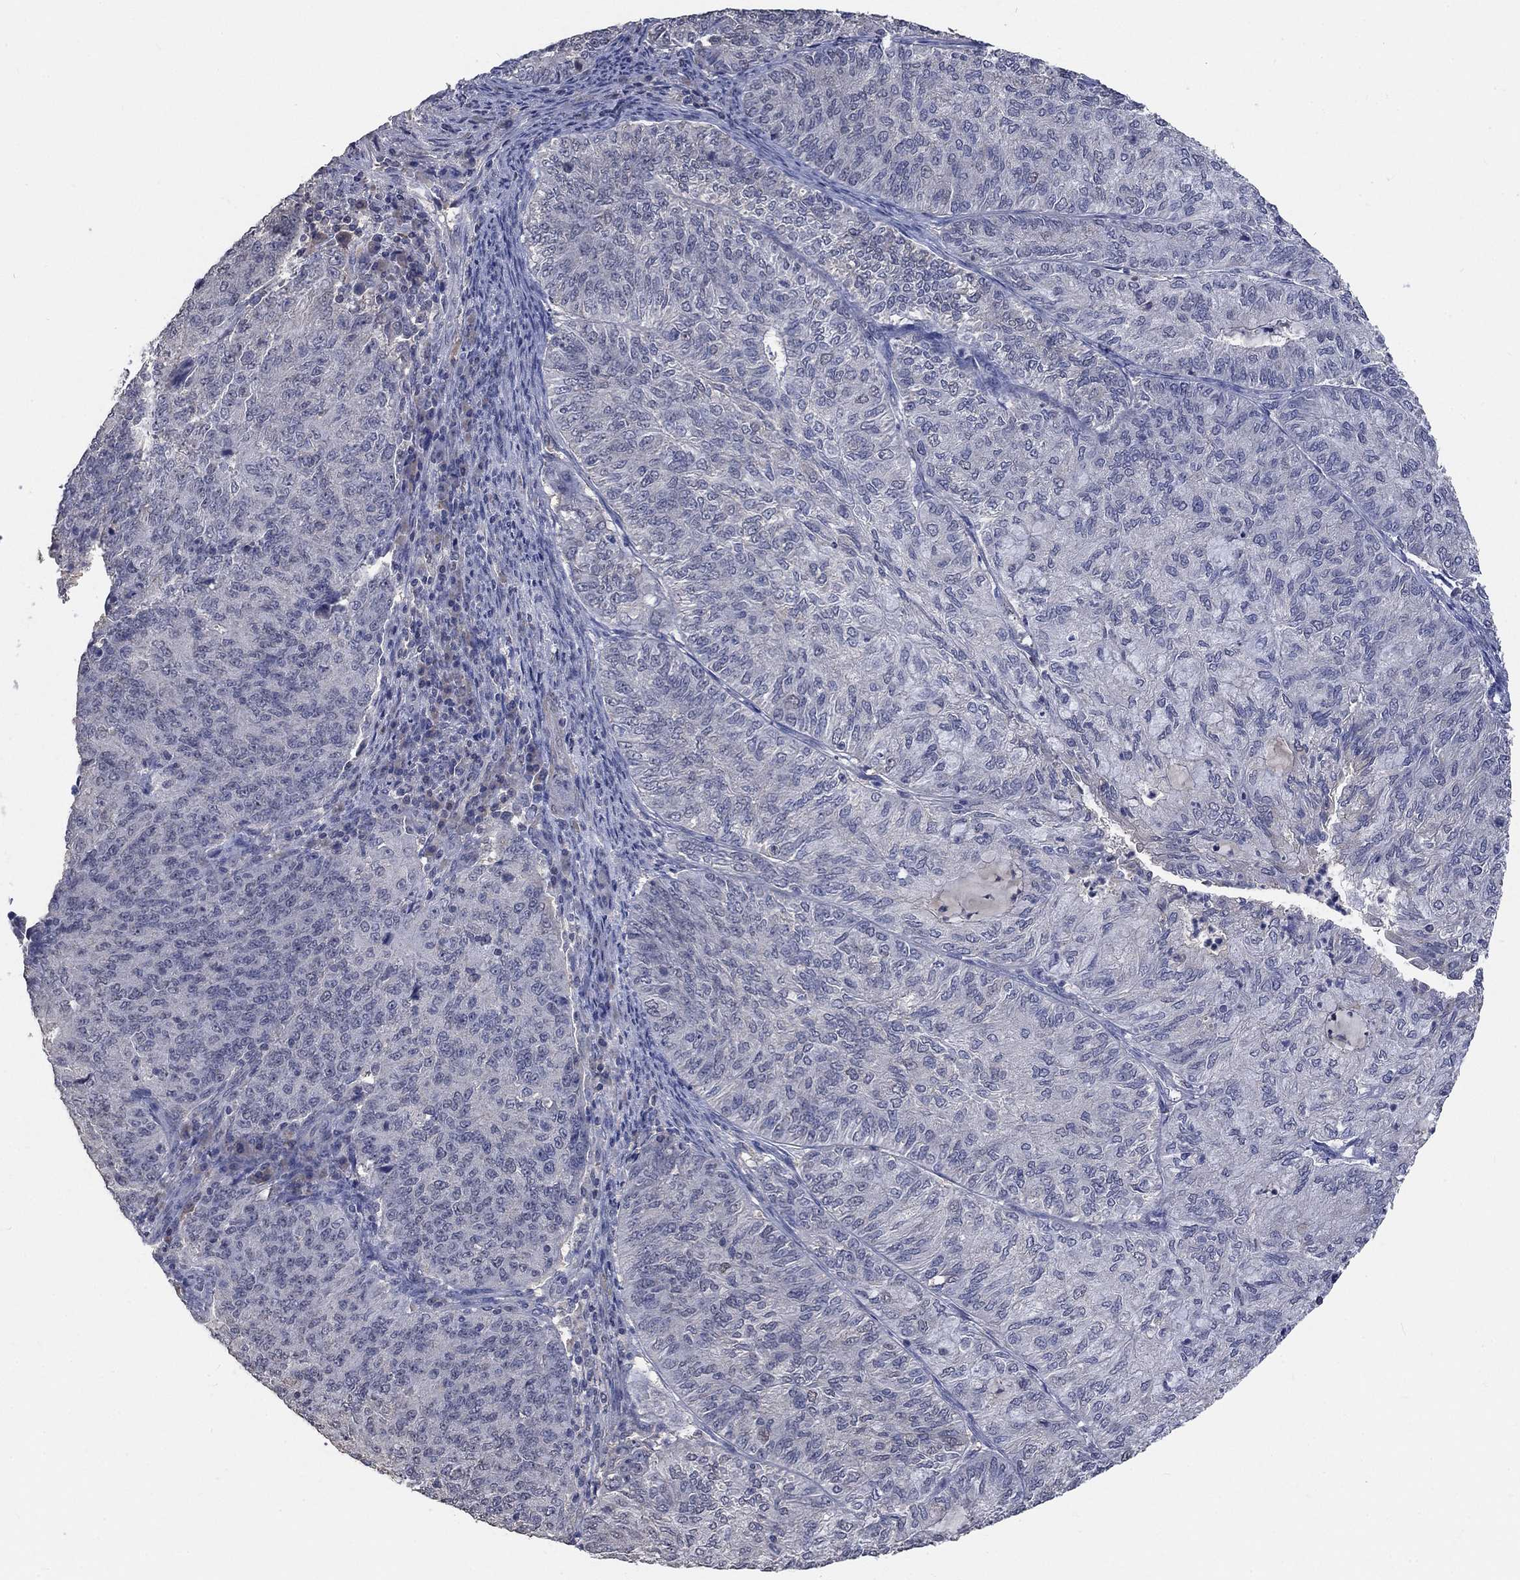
{"staining": {"intensity": "negative", "quantity": "none", "location": "none"}, "tissue": "endometrial cancer", "cell_type": "Tumor cells", "image_type": "cancer", "snomed": [{"axis": "morphology", "description": "Adenocarcinoma, NOS"}, {"axis": "topography", "description": "Endometrium"}], "caption": "A photomicrograph of endometrial cancer (adenocarcinoma) stained for a protein demonstrates no brown staining in tumor cells.", "gene": "ZBTB18", "patient": {"sex": "female", "age": 82}}